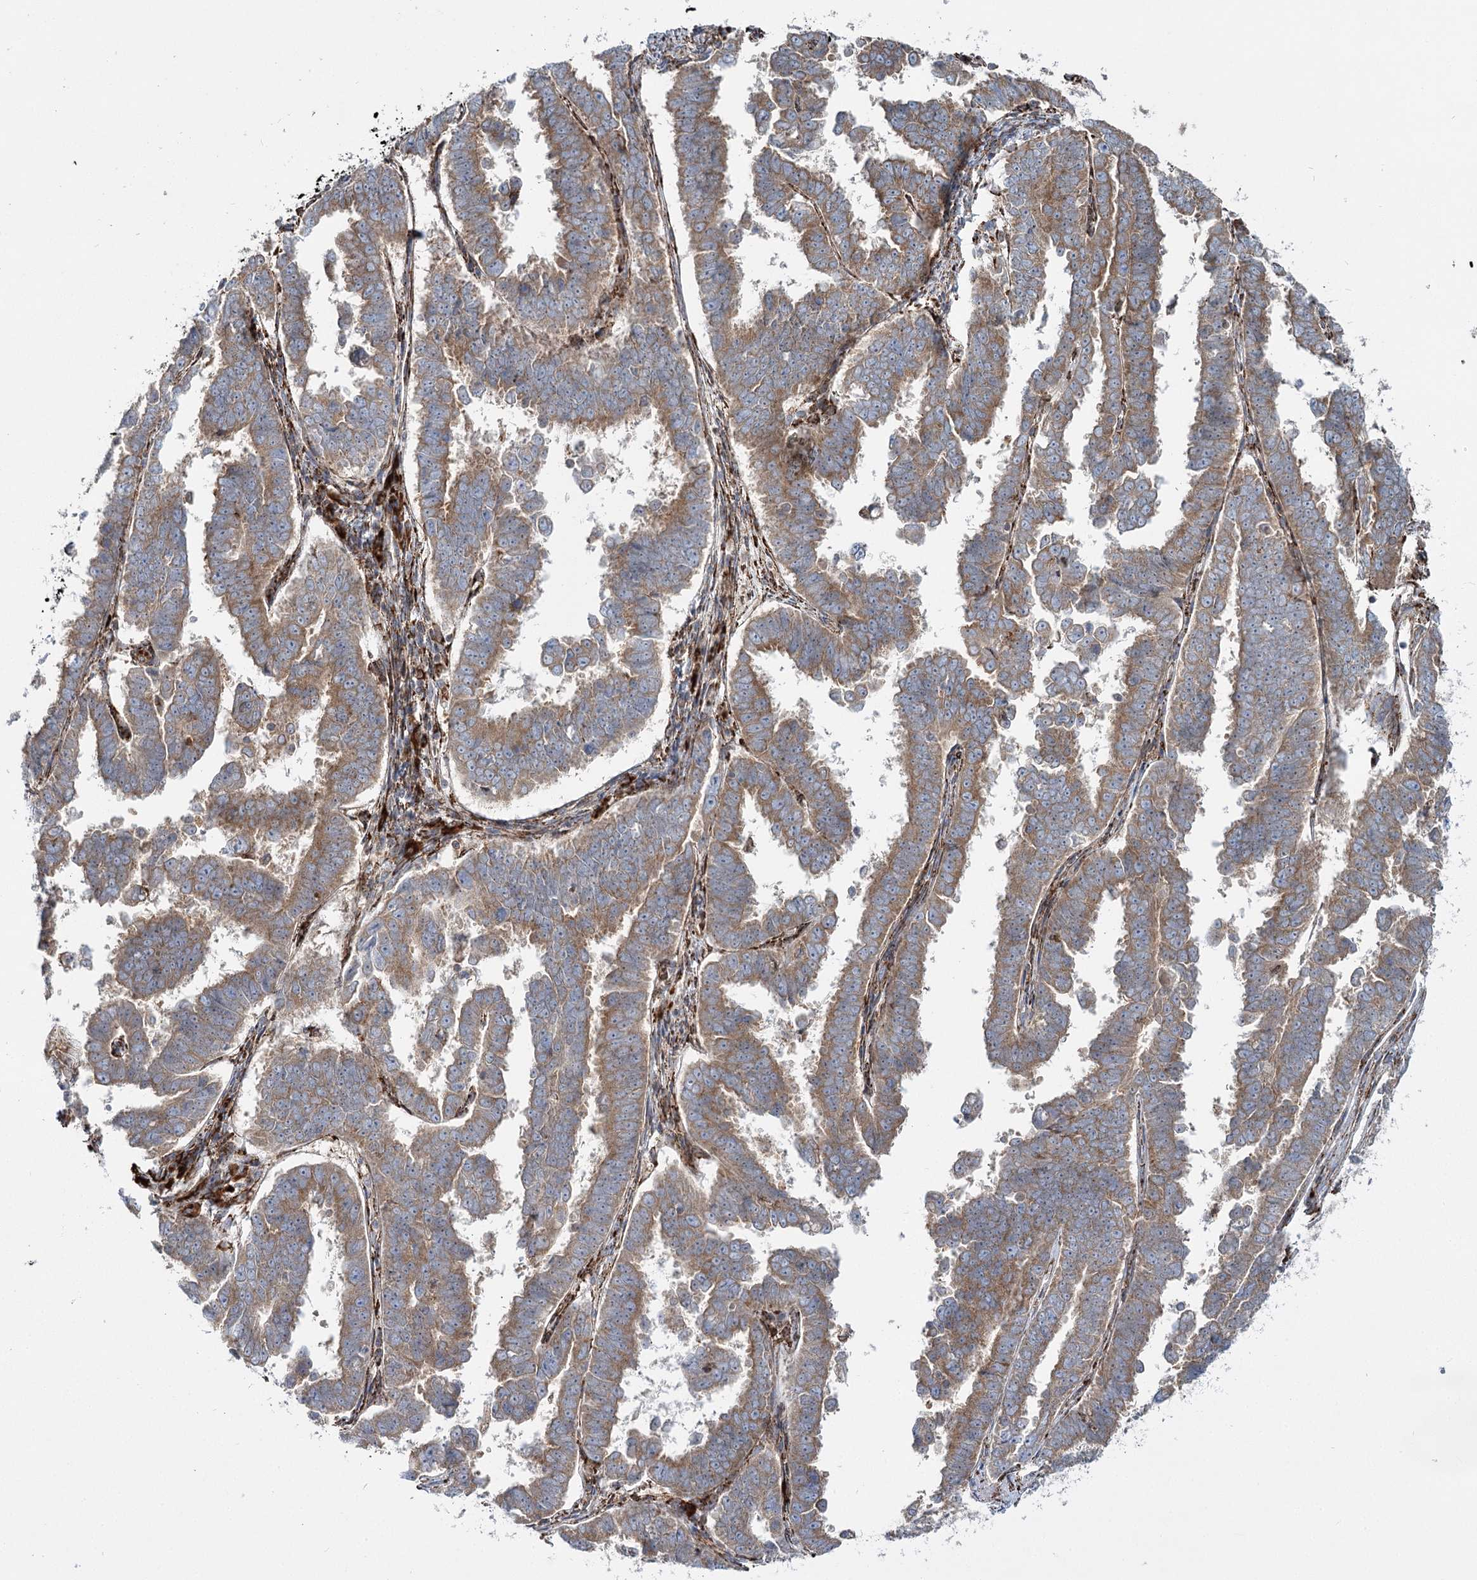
{"staining": {"intensity": "moderate", "quantity": ">75%", "location": "cytoplasmic/membranous"}, "tissue": "endometrial cancer", "cell_type": "Tumor cells", "image_type": "cancer", "snomed": [{"axis": "morphology", "description": "Adenocarcinoma, NOS"}, {"axis": "topography", "description": "Endometrium"}], "caption": "The histopathology image exhibits a brown stain indicating the presence of a protein in the cytoplasmic/membranous of tumor cells in adenocarcinoma (endometrial).", "gene": "POGLUT1", "patient": {"sex": "female", "age": 75}}